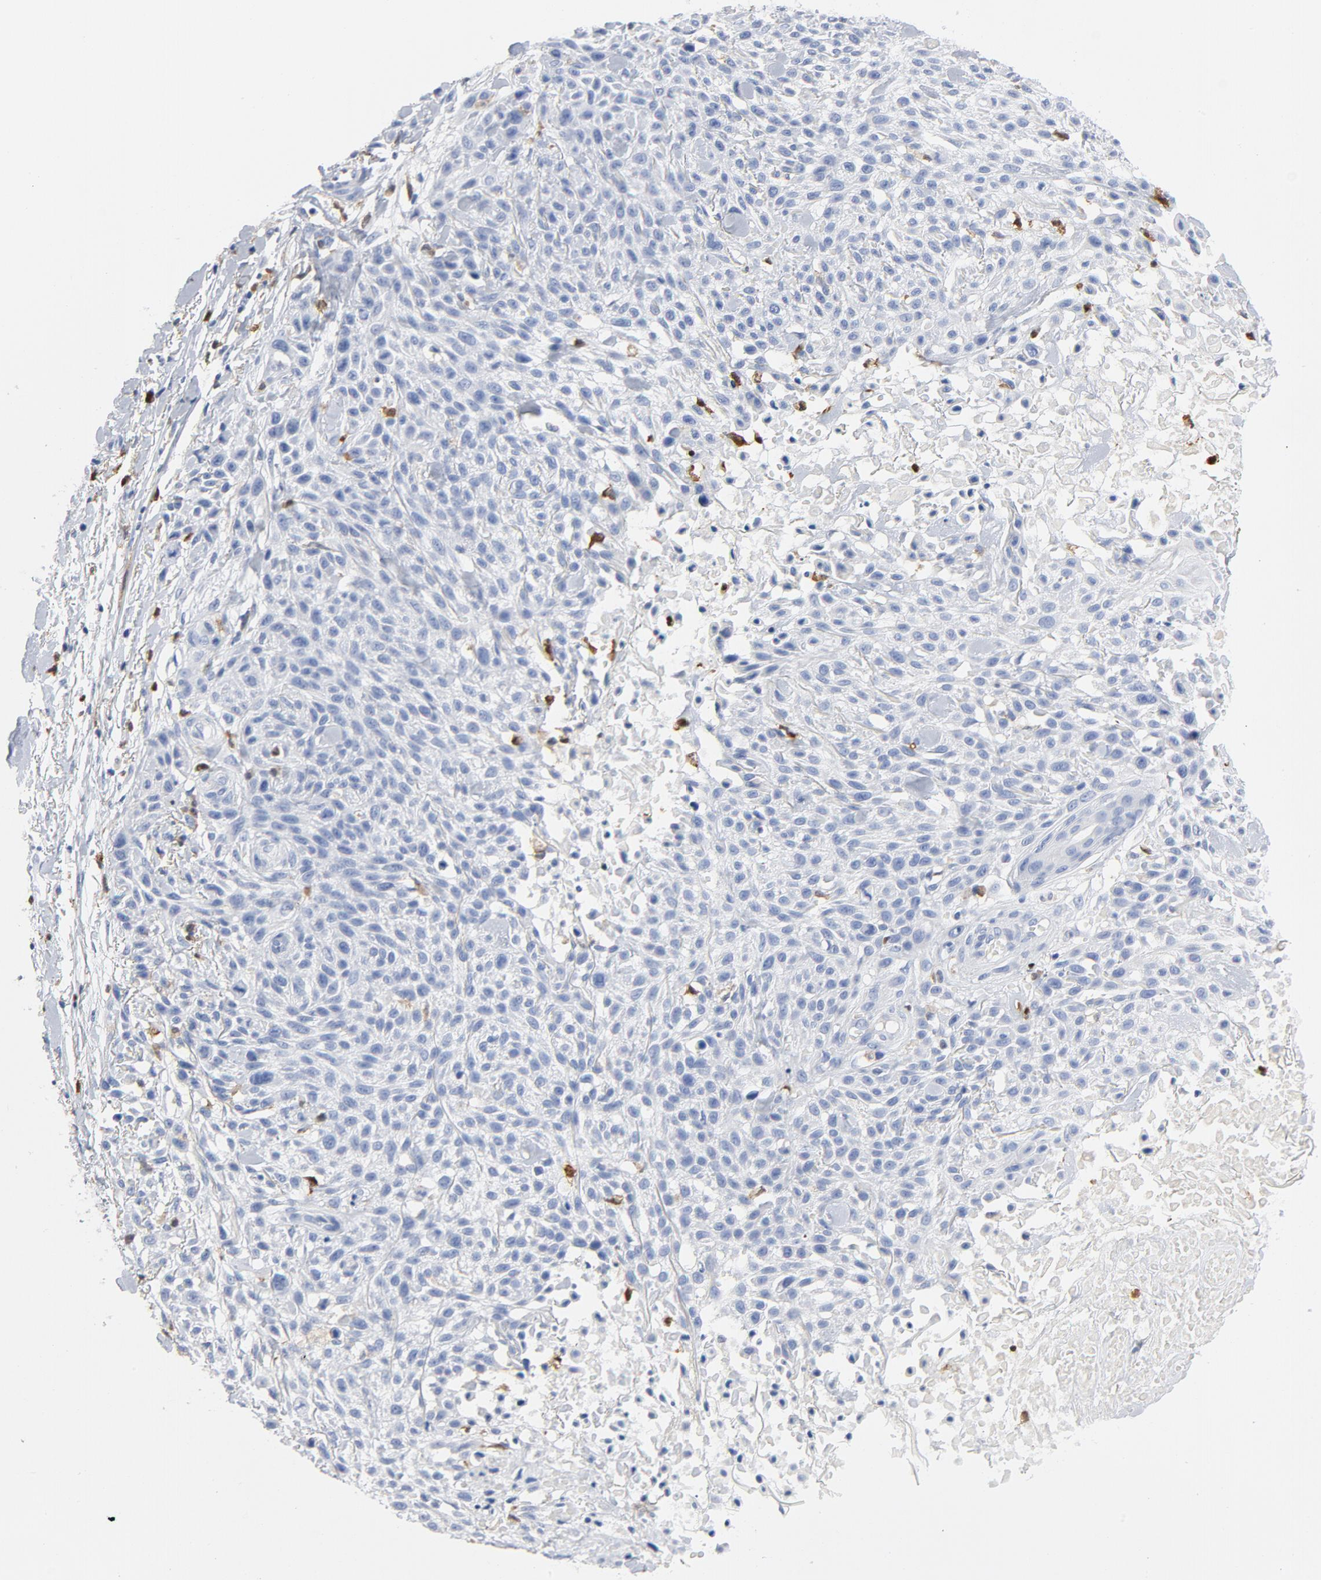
{"staining": {"intensity": "negative", "quantity": "none", "location": "none"}, "tissue": "skin cancer", "cell_type": "Tumor cells", "image_type": "cancer", "snomed": [{"axis": "morphology", "description": "Squamous cell carcinoma, NOS"}, {"axis": "topography", "description": "Skin"}], "caption": "The image reveals no staining of tumor cells in squamous cell carcinoma (skin).", "gene": "NCF1", "patient": {"sex": "female", "age": 42}}